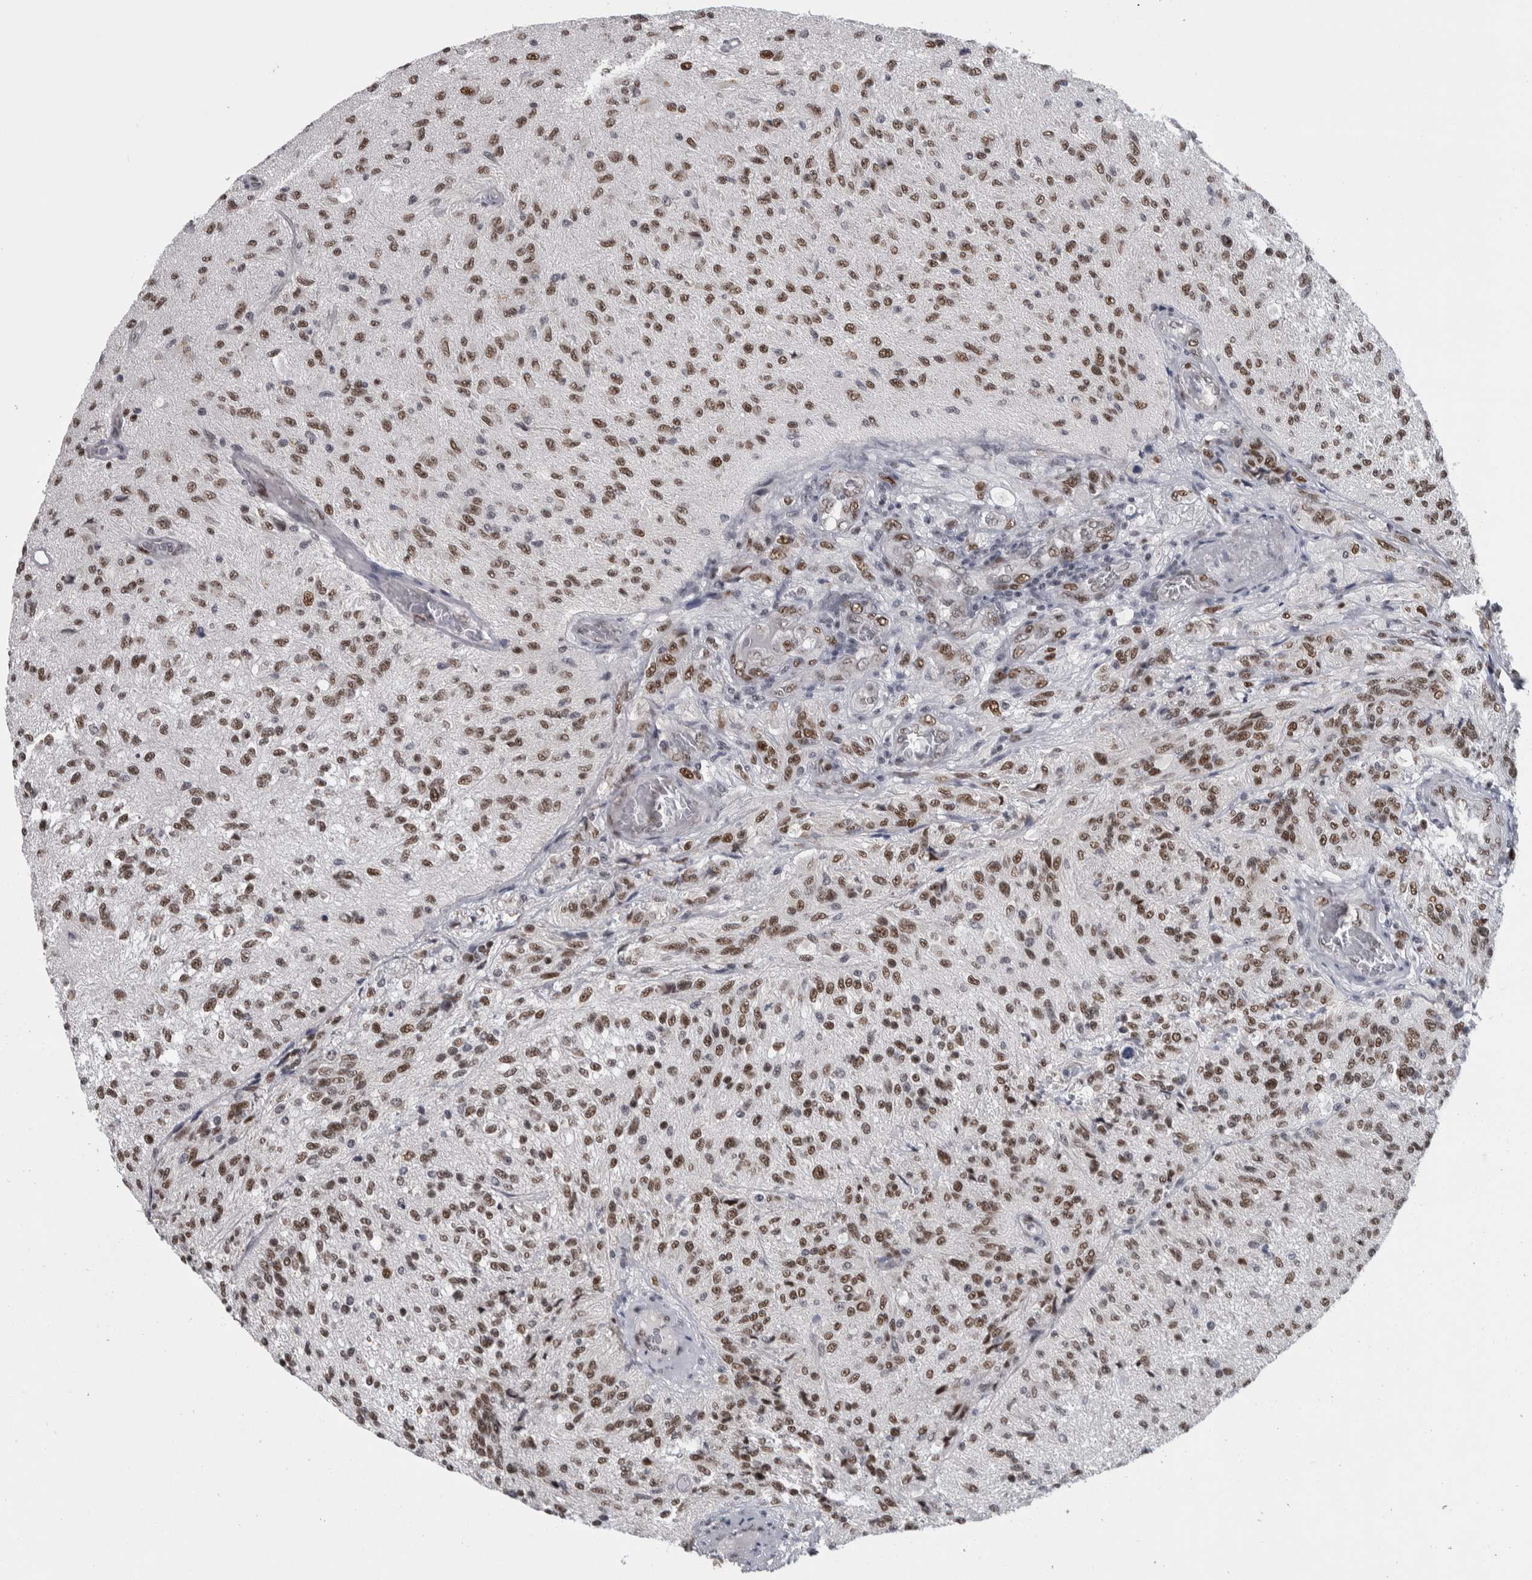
{"staining": {"intensity": "moderate", "quantity": ">75%", "location": "nuclear"}, "tissue": "glioma", "cell_type": "Tumor cells", "image_type": "cancer", "snomed": [{"axis": "morphology", "description": "Normal tissue, NOS"}, {"axis": "morphology", "description": "Glioma, malignant, High grade"}, {"axis": "topography", "description": "Cerebral cortex"}], "caption": "Protein staining of malignant high-grade glioma tissue shows moderate nuclear positivity in about >75% of tumor cells.", "gene": "HEXIM2", "patient": {"sex": "male", "age": 77}}